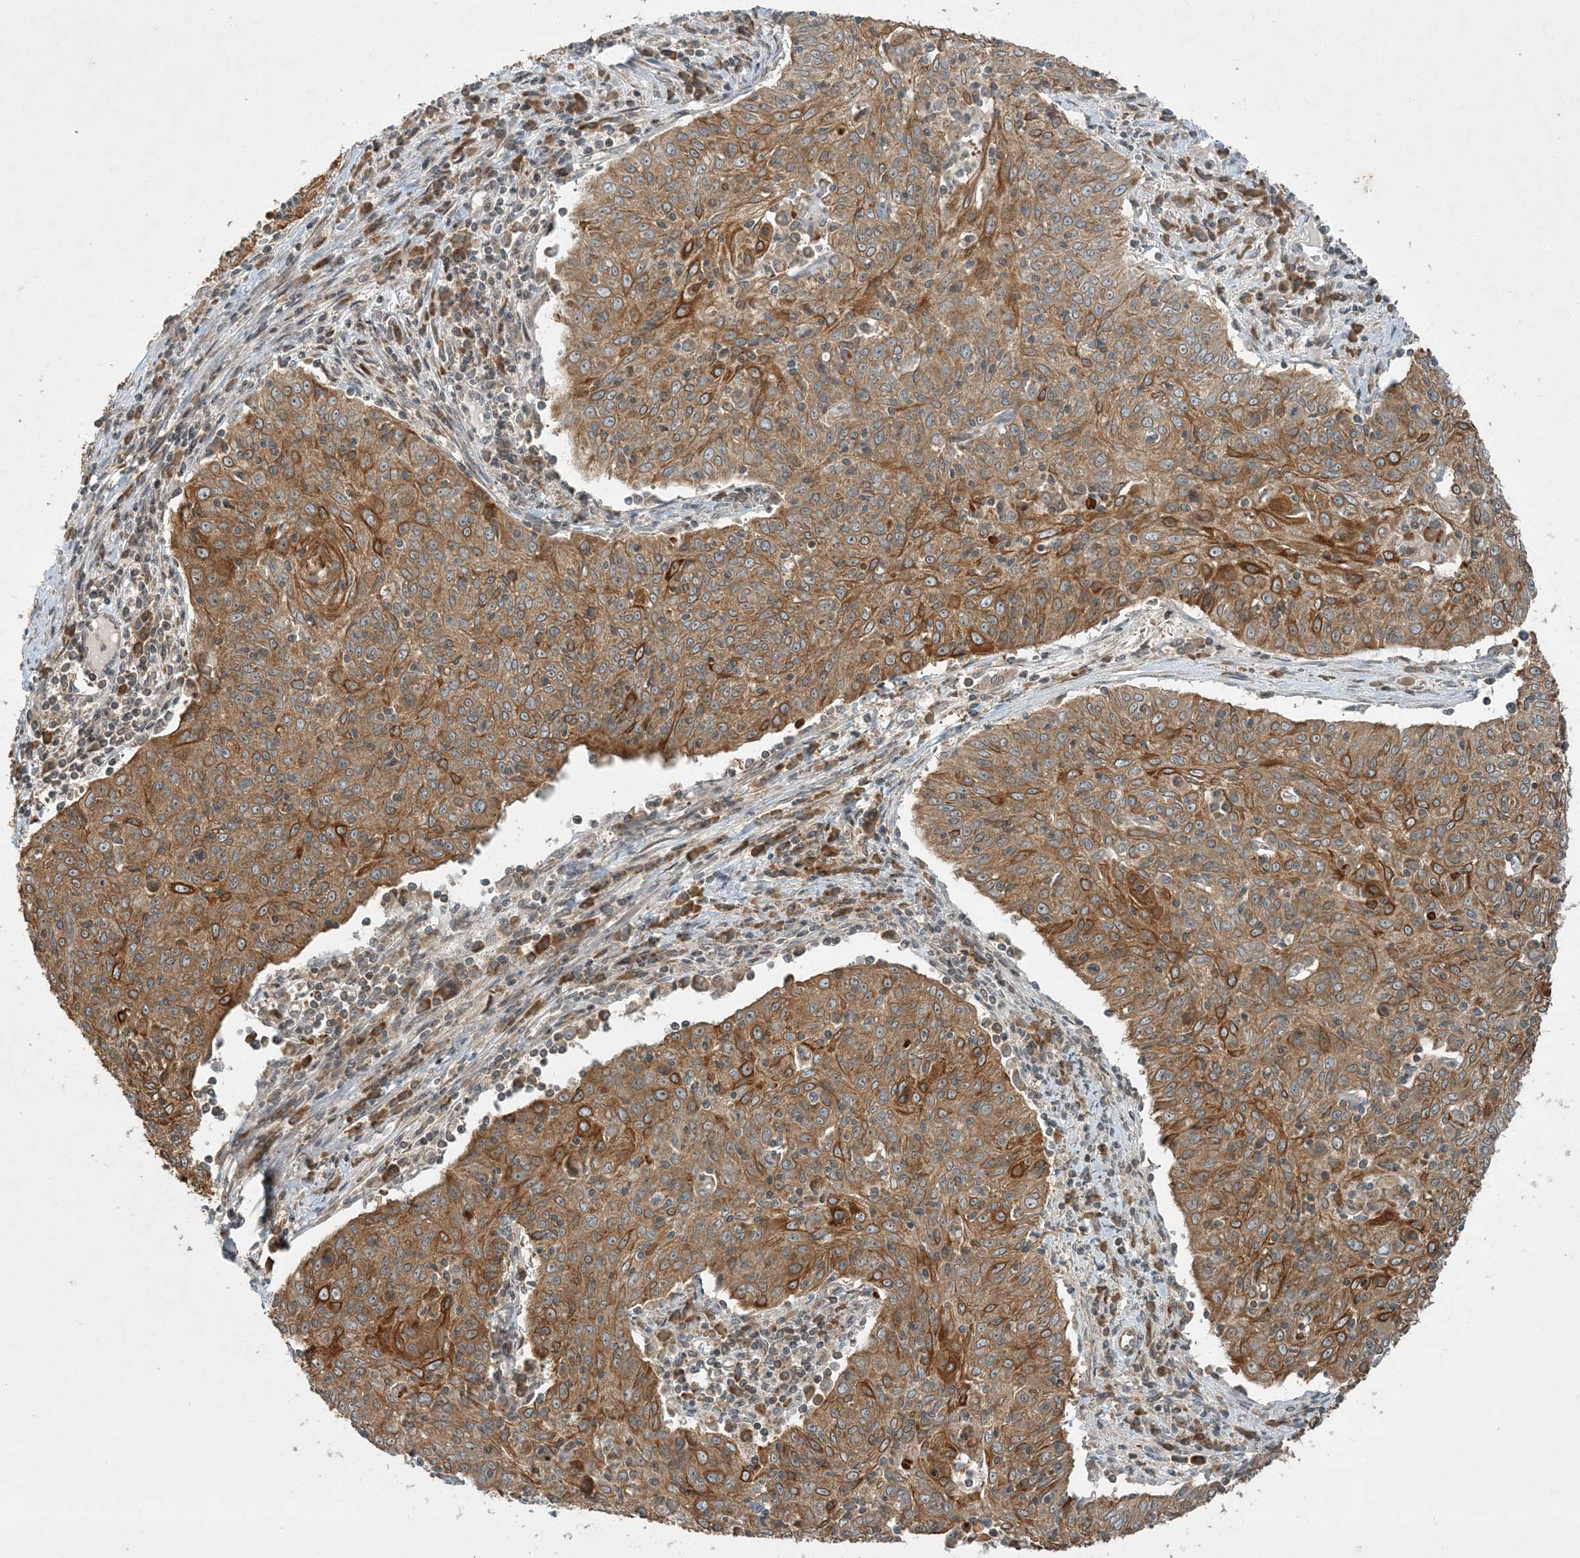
{"staining": {"intensity": "moderate", "quantity": ">75%", "location": "cytoplasmic/membranous"}, "tissue": "cervical cancer", "cell_type": "Tumor cells", "image_type": "cancer", "snomed": [{"axis": "morphology", "description": "Squamous cell carcinoma, NOS"}, {"axis": "topography", "description": "Cervix"}], "caption": "Immunohistochemical staining of squamous cell carcinoma (cervical) exhibits medium levels of moderate cytoplasmic/membranous protein staining in approximately >75% of tumor cells.", "gene": "COMMD8", "patient": {"sex": "female", "age": 48}}